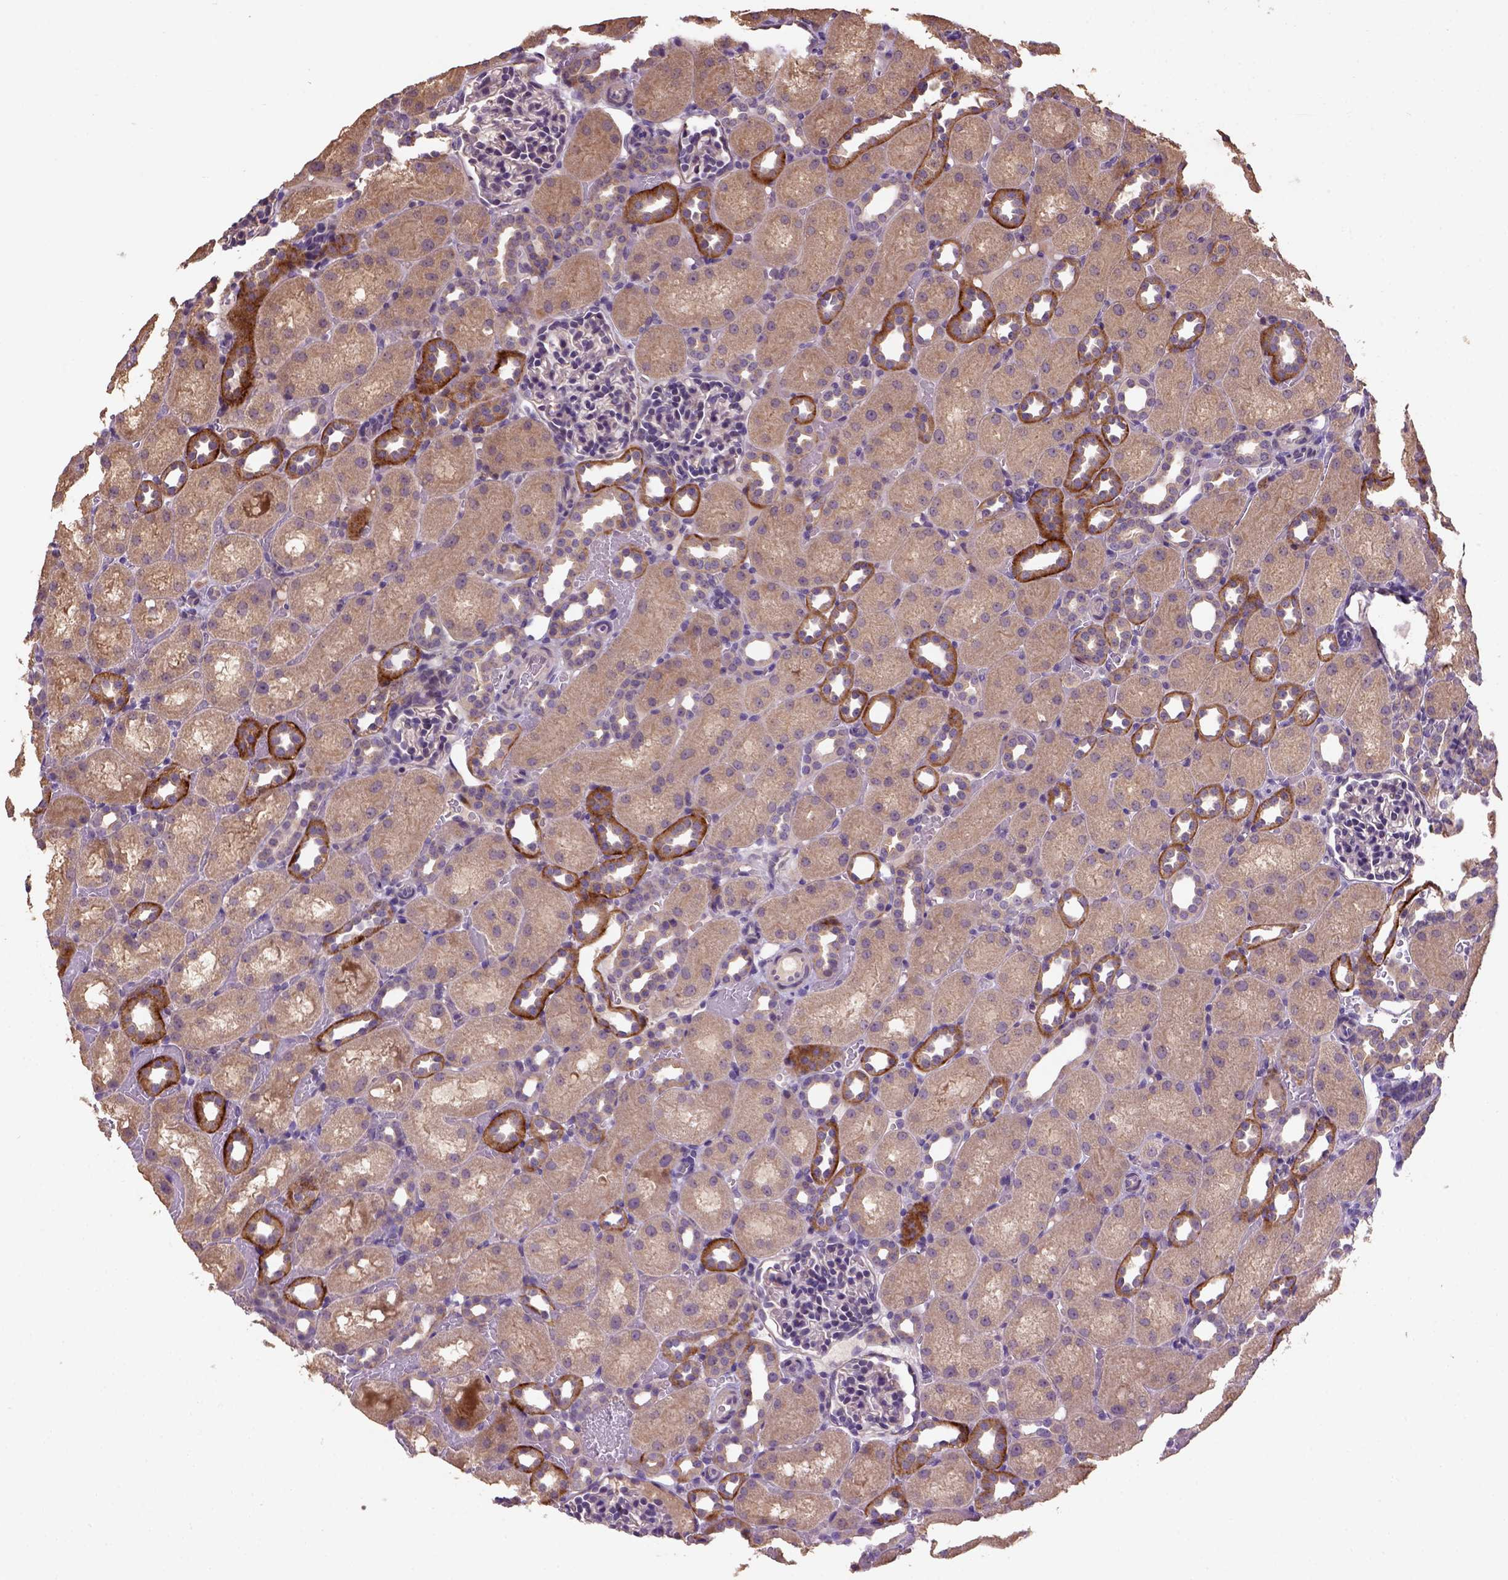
{"staining": {"intensity": "negative", "quantity": "none", "location": "none"}, "tissue": "kidney", "cell_type": "Cells in glomeruli", "image_type": "normal", "snomed": [{"axis": "morphology", "description": "Normal tissue, NOS"}, {"axis": "topography", "description": "Kidney"}], "caption": "Immunohistochemical staining of benign human kidney displays no significant expression in cells in glomeruli. Brightfield microscopy of immunohistochemistry (IHC) stained with DAB (3,3'-diaminobenzidine) (brown) and hematoxylin (blue), captured at high magnification.", "gene": "KBTBD8", "patient": {"sex": "male", "age": 1}}